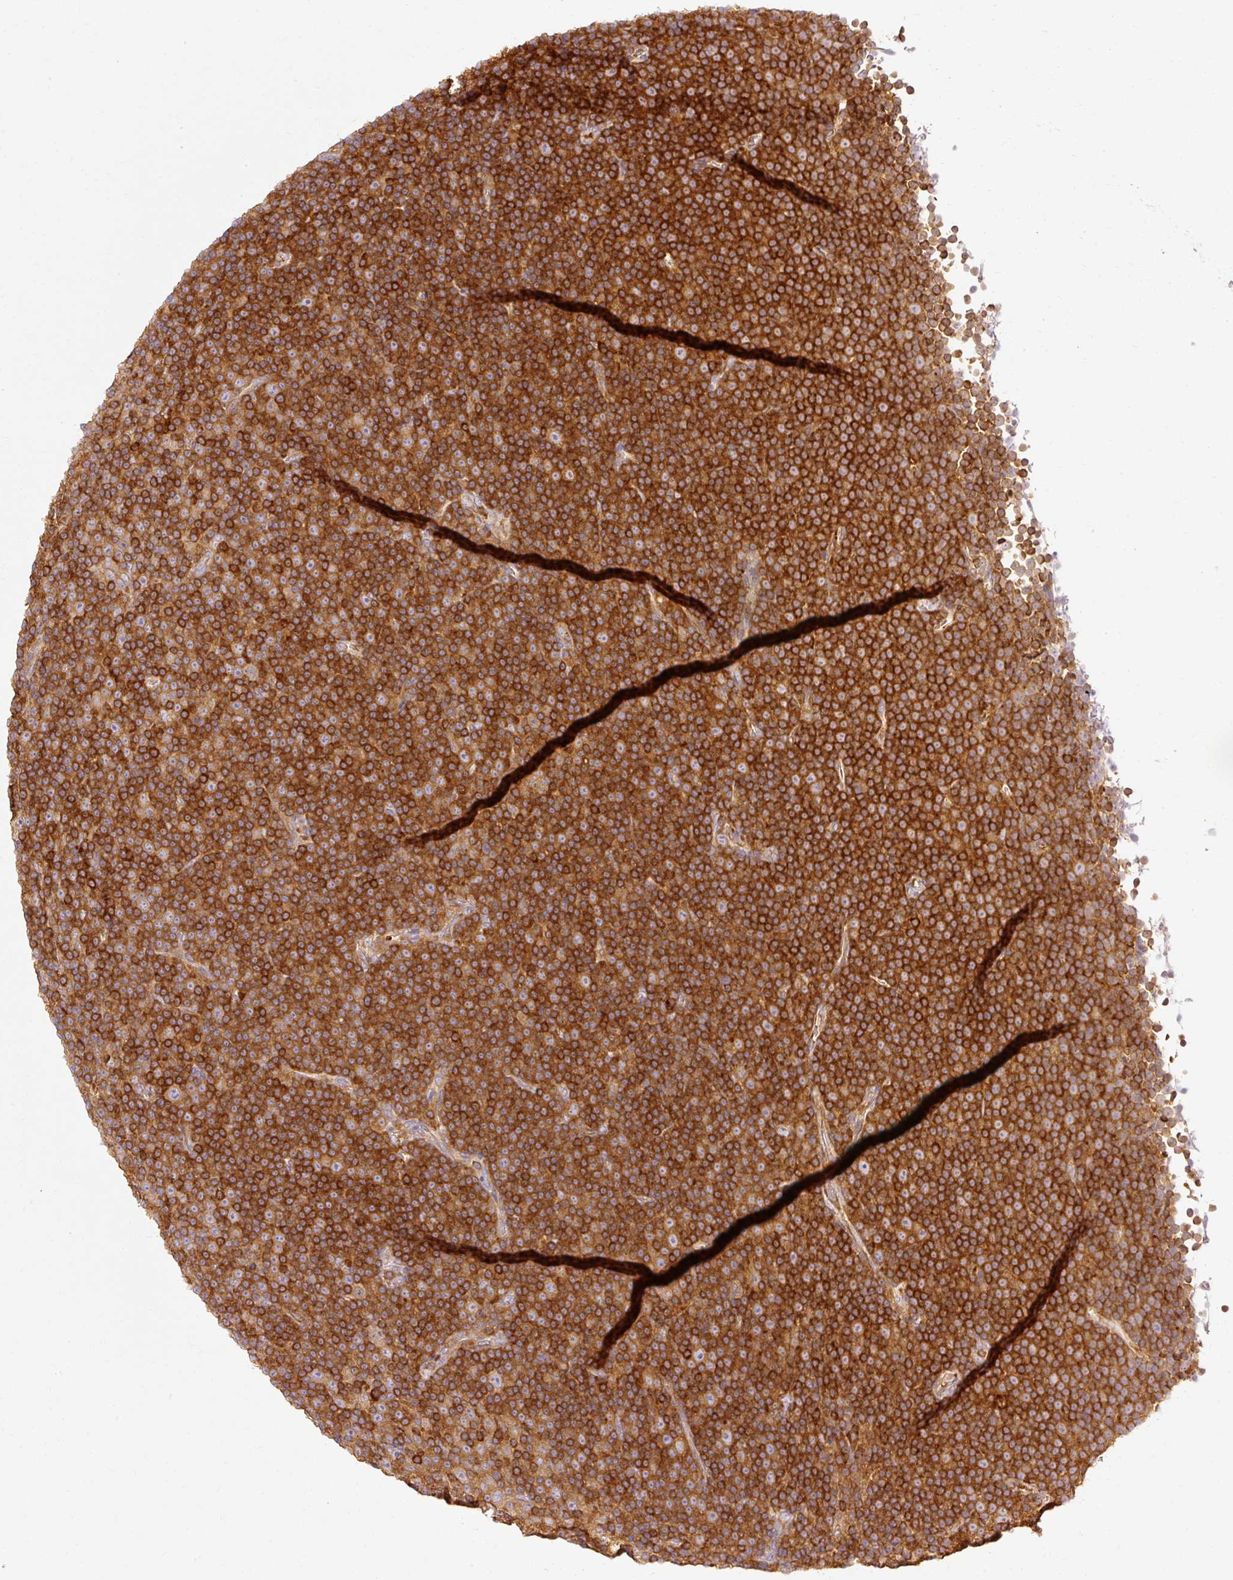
{"staining": {"intensity": "strong", "quantity": ">75%", "location": "cytoplasmic/membranous"}, "tissue": "lymphoma", "cell_type": "Tumor cells", "image_type": "cancer", "snomed": [{"axis": "morphology", "description": "Malignant lymphoma, non-Hodgkin's type, Low grade"}, {"axis": "topography", "description": "Lymph node"}], "caption": "The image exhibits staining of lymphoma, revealing strong cytoplasmic/membranous protein staining (brown color) within tumor cells.", "gene": "ARMH3", "patient": {"sex": "female", "age": 67}}